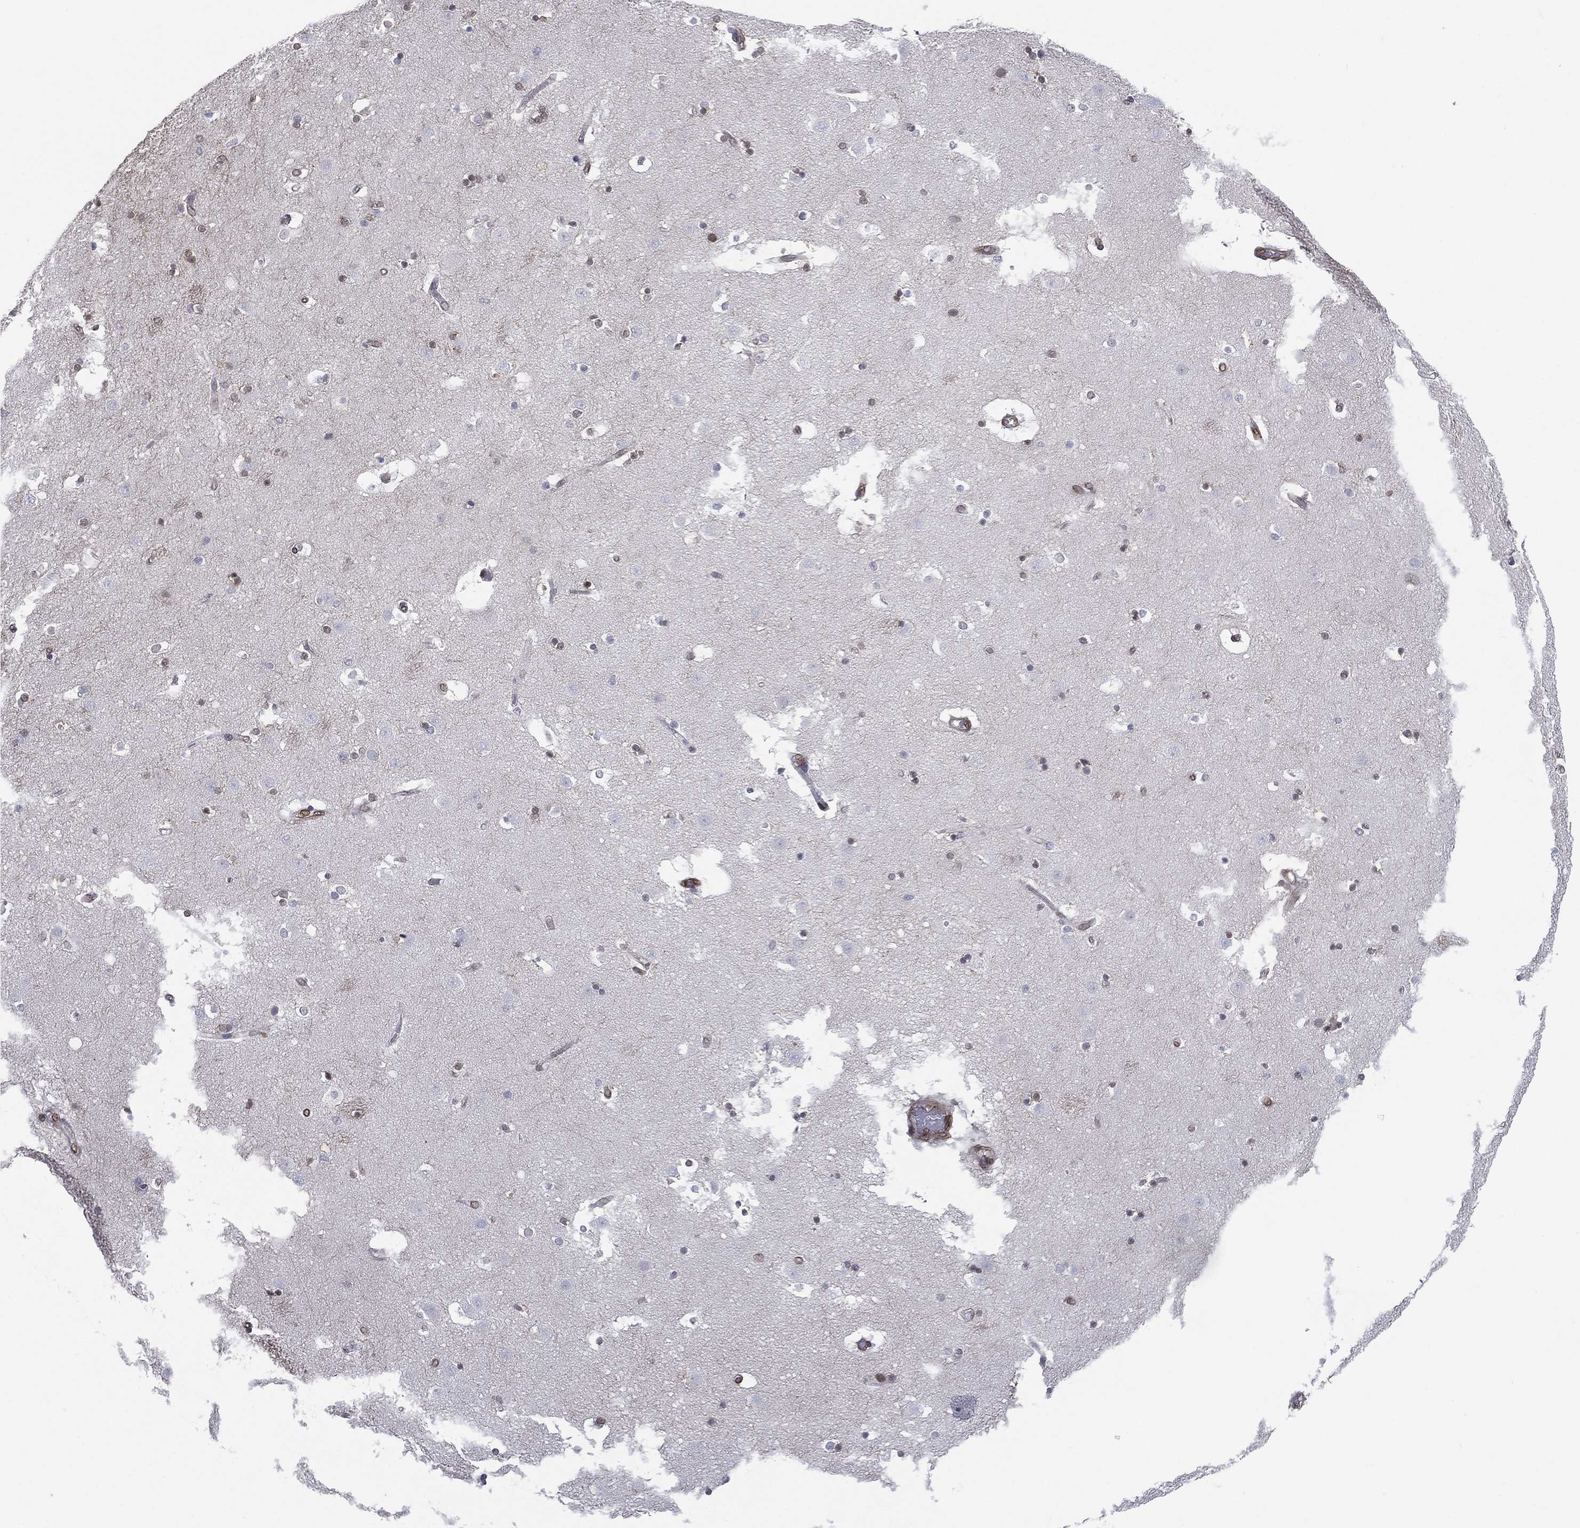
{"staining": {"intensity": "moderate", "quantity": "<25%", "location": "nuclear"}, "tissue": "caudate", "cell_type": "Glial cells", "image_type": "normal", "snomed": [{"axis": "morphology", "description": "Normal tissue, NOS"}, {"axis": "topography", "description": "Lateral ventricle wall"}], "caption": "IHC (DAB (3,3'-diaminobenzidine)) staining of benign human caudate reveals moderate nuclear protein expression in about <25% of glial cells.", "gene": "LMNB1", "patient": {"sex": "male", "age": 51}}